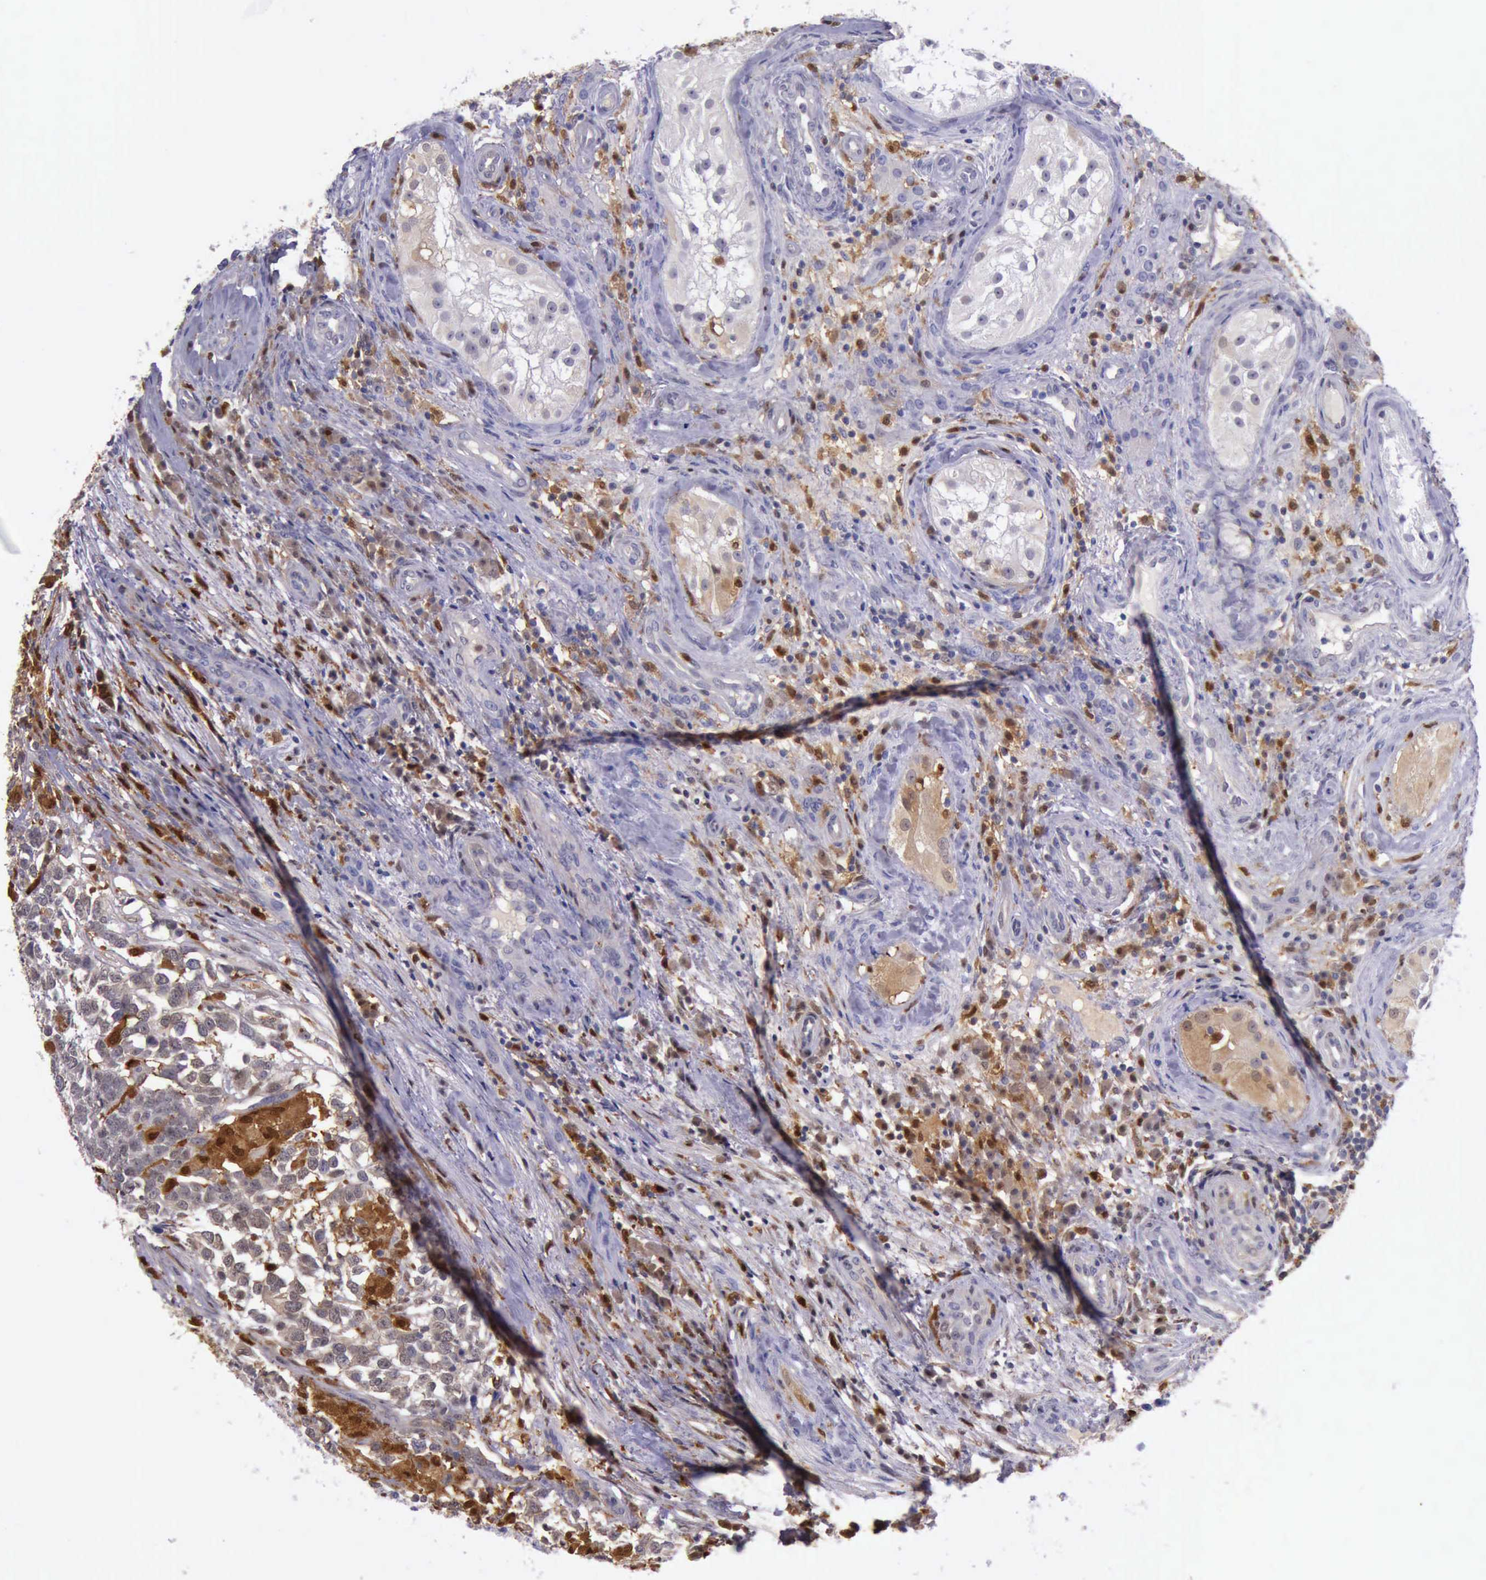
{"staining": {"intensity": "moderate", "quantity": "25%-75%", "location": "cytoplasmic/membranous,nuclear"}, "tissue": "testis cancer", "cell_type": "Tumor cells", "image_type": "cancer", "snomed": [{"axis": "morphology", "description": "Carcinoma, Embryonal, NOS"}, {"axis": "topography", "description": "Testis"}], "caption": "An IHC photomicrograph of neoplastic tissue is shown. Protein staining in brown labels moderate cytoplasmic/membranous and nuclear positivity in testis cancer within tumor cells.", "gene": "TYMP", "patient": {"sex": "male", "age": 26}}